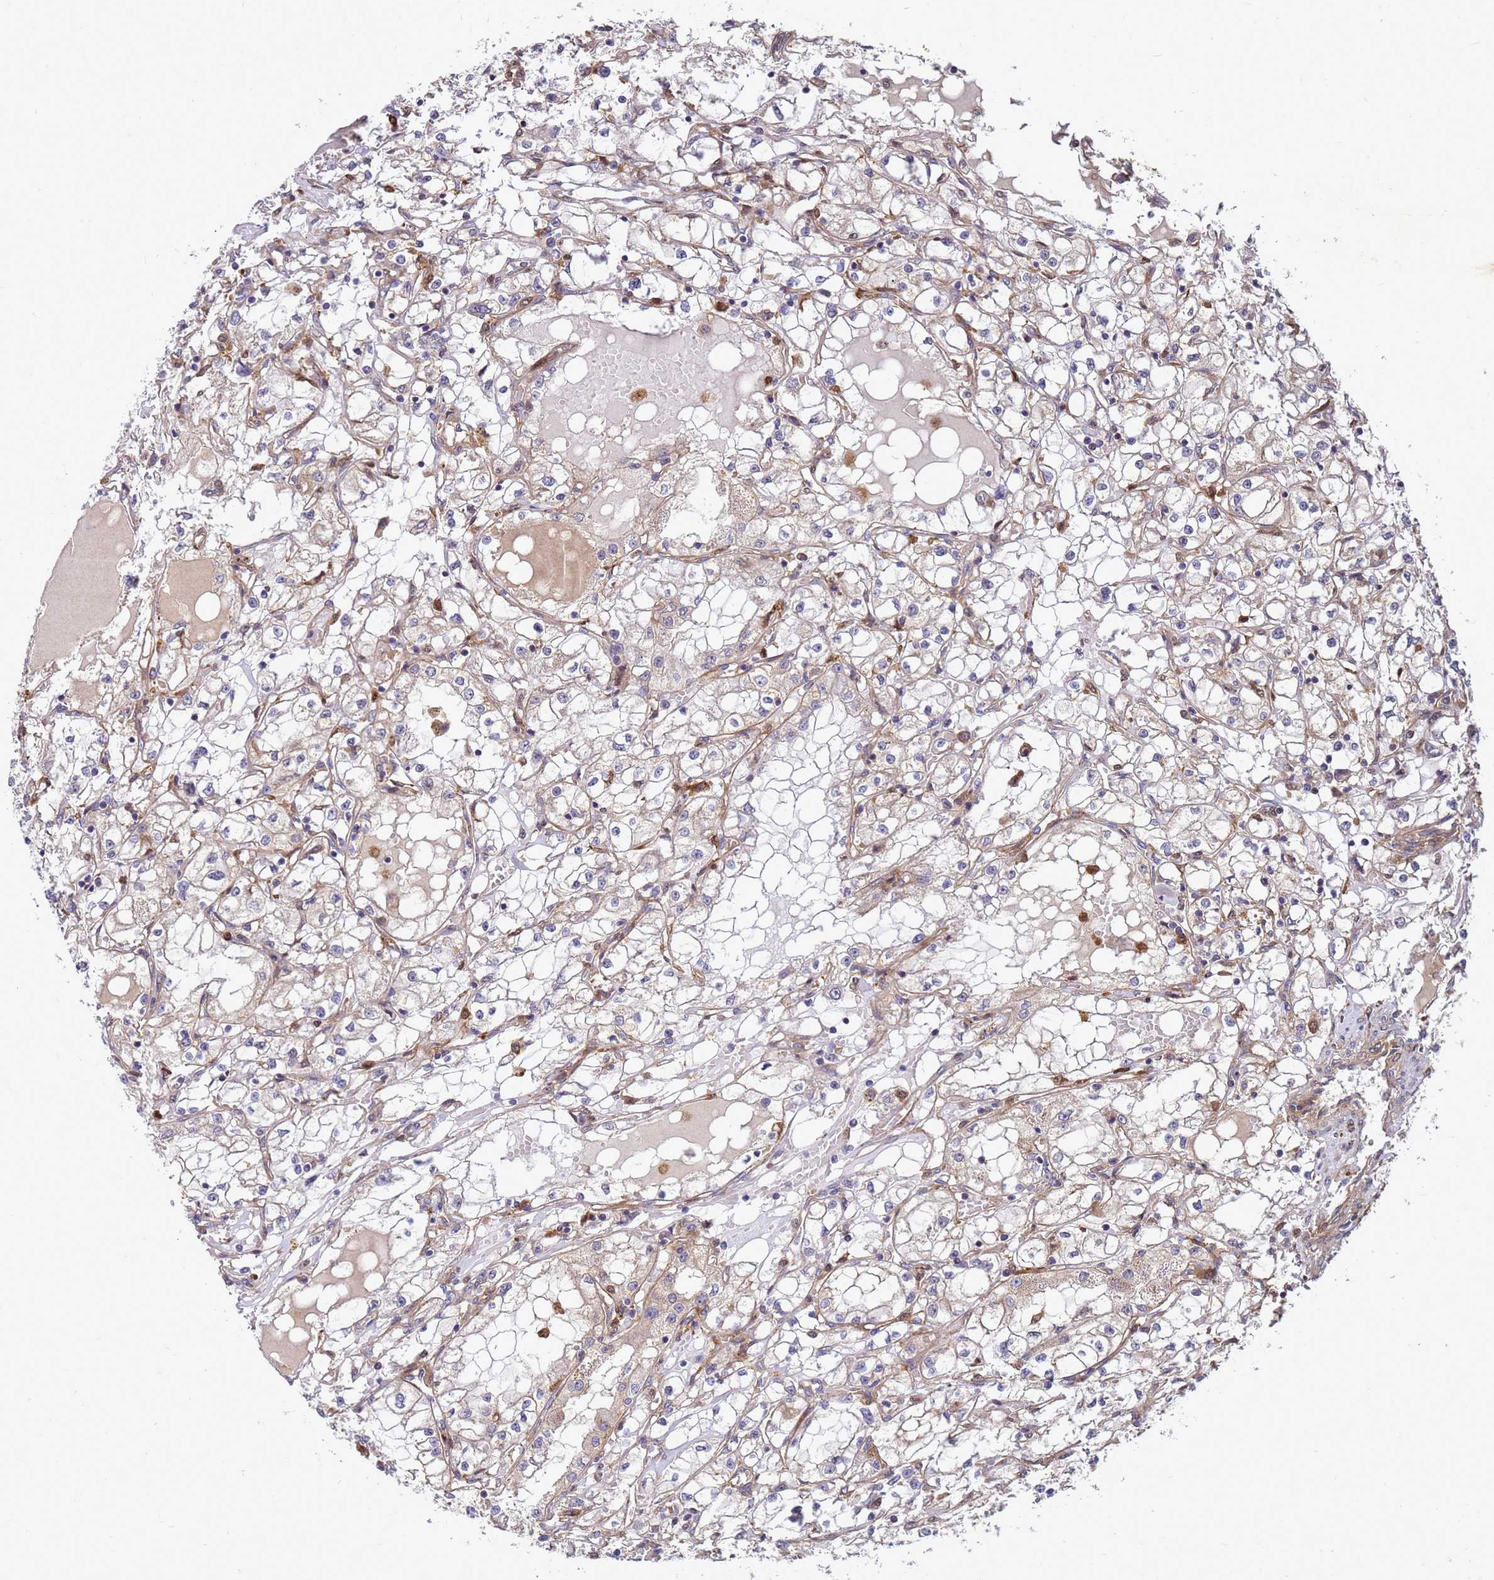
{"staining": {"intensity": "negative", "quantity": "none", "location": "none"}, "tissue": "renal cancer", "cell_type": "Tumor cells", "image_type": "cancer", "snomed": [{"axis": "morphology", "description": "Adenocarcinoma, NOS"}, {"axis": "topography", "description": "Kidney"}], "caption": "This is a photomicrograph of immunohistochemistry staining of renal cancer, which shows no expression in tumor cells.", "gene": "RNF215", "patient": {"sex": "male", "age": 56}}